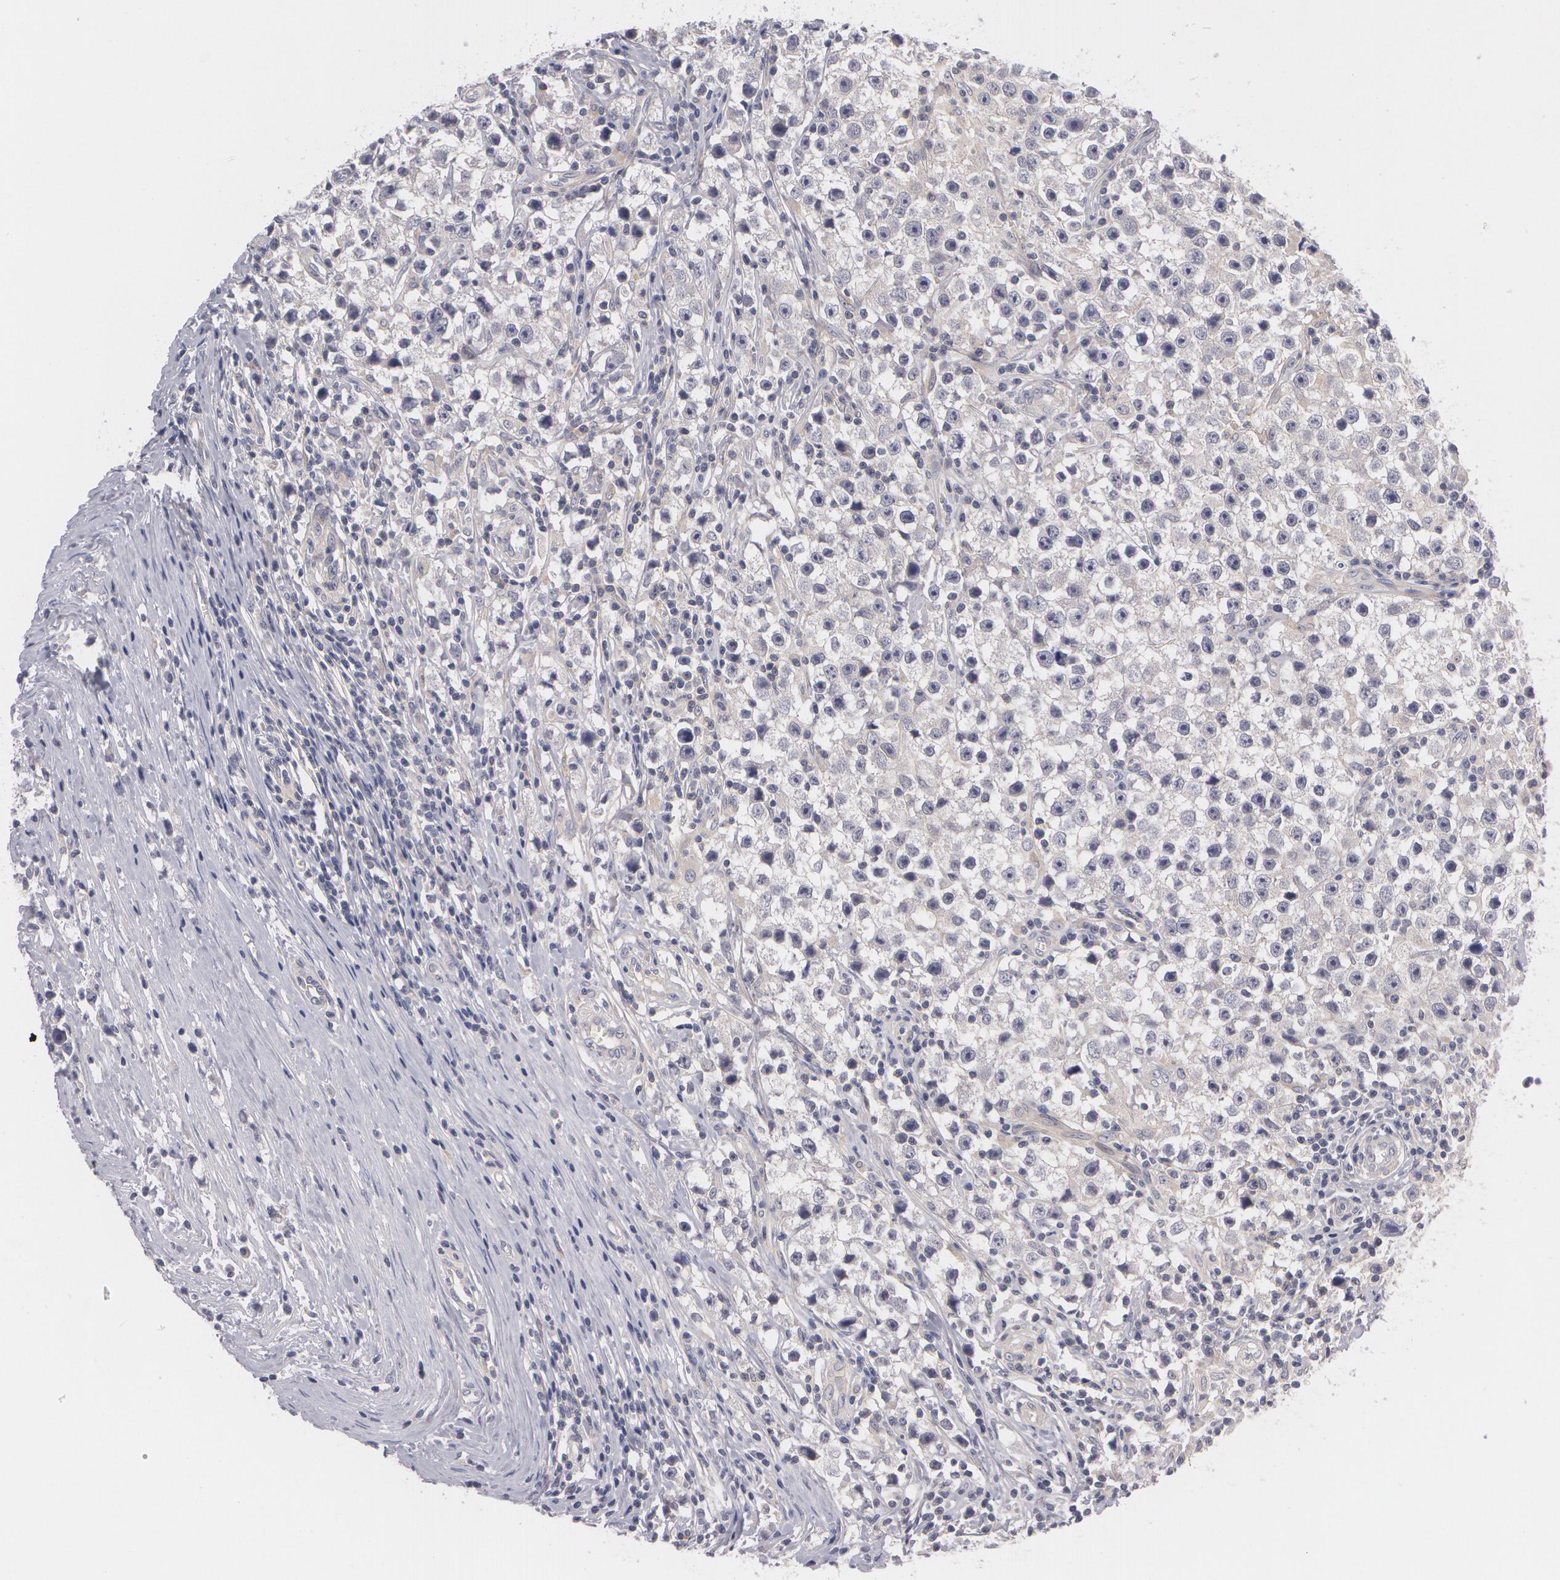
{"staining": {"intensity": "negative", "quantity": "none", "location": "none"}, "tissue": "testis cancer", "cell_type": "Tumor cells", "image_type": "cancer", "snomed": [{"axis": "morphology", "description": "Seminoma, NOS"}, {"axis": "topography", "description": "Testis"}], "caption": "This is a image of immunohistochemistry staining of testis cancer (seminoma), which shows no expression in tumor cells.", "gene": "CASK", "patient": {"sex": "male", "age": 35}}